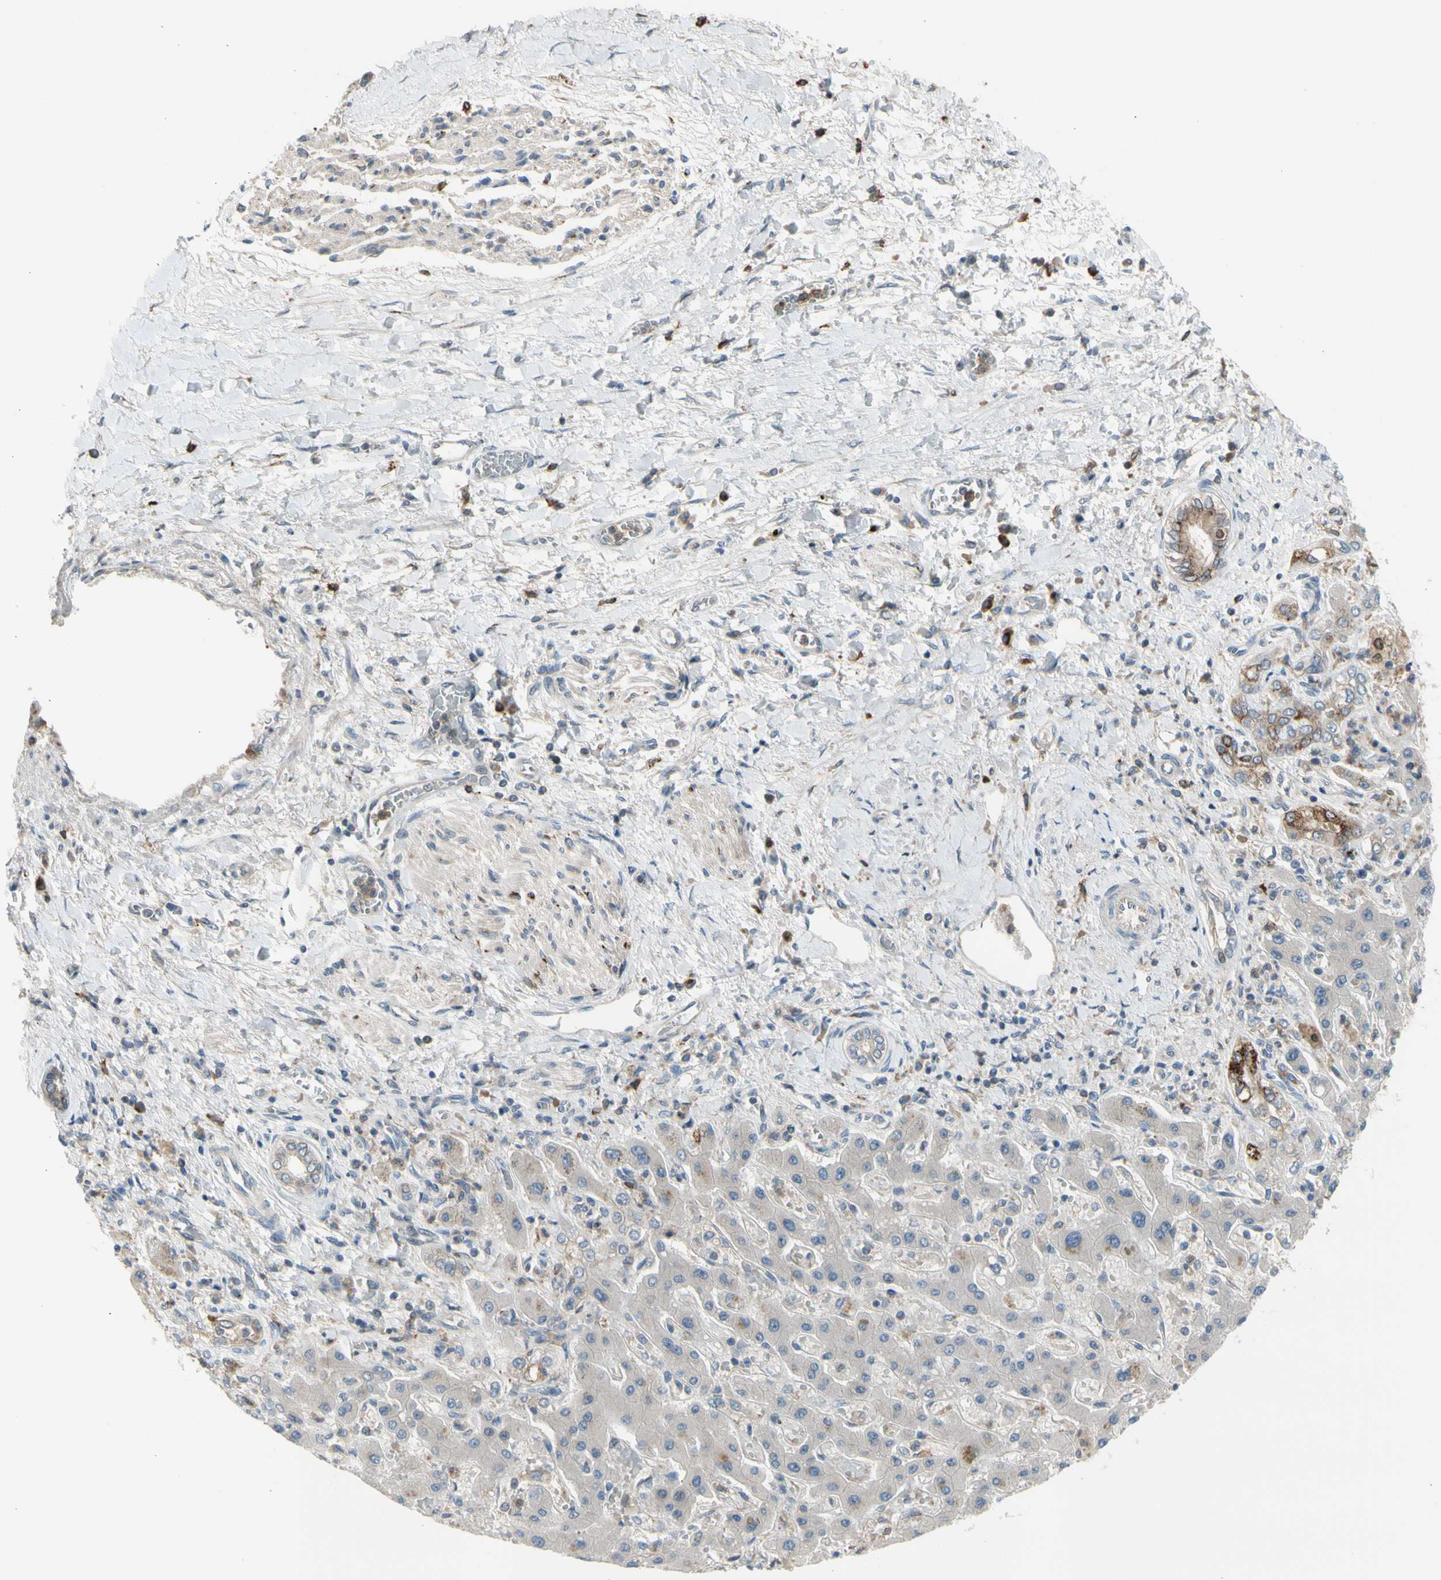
{"staining": {"intensity": "moderate", "quantity": "25%-75%", "location": "cytoplasmic/membranous"}, "tissue": "liver cancer", "cell_type": "Tumor cells", "image_type": "cancer", "snomed": [{"axis": "morphology", "description": "Cholangiocarcinoma"}, {"axis": "topography", "description": "Liver"}], "caption": "Immunohistochemical staining of cholangiocarcinoma (liver) shows medium levels of moderate cytoplasmic/membranous expression in about 25%-75% of tumor cells. The staining was performed using DAB to visualize the protein expression in brown, while the nuclei were stained in blue with hematoxylin (Magnification: 20x).", "gene": "GALNT5", "patient": {"sex": "male", "age": 50}}